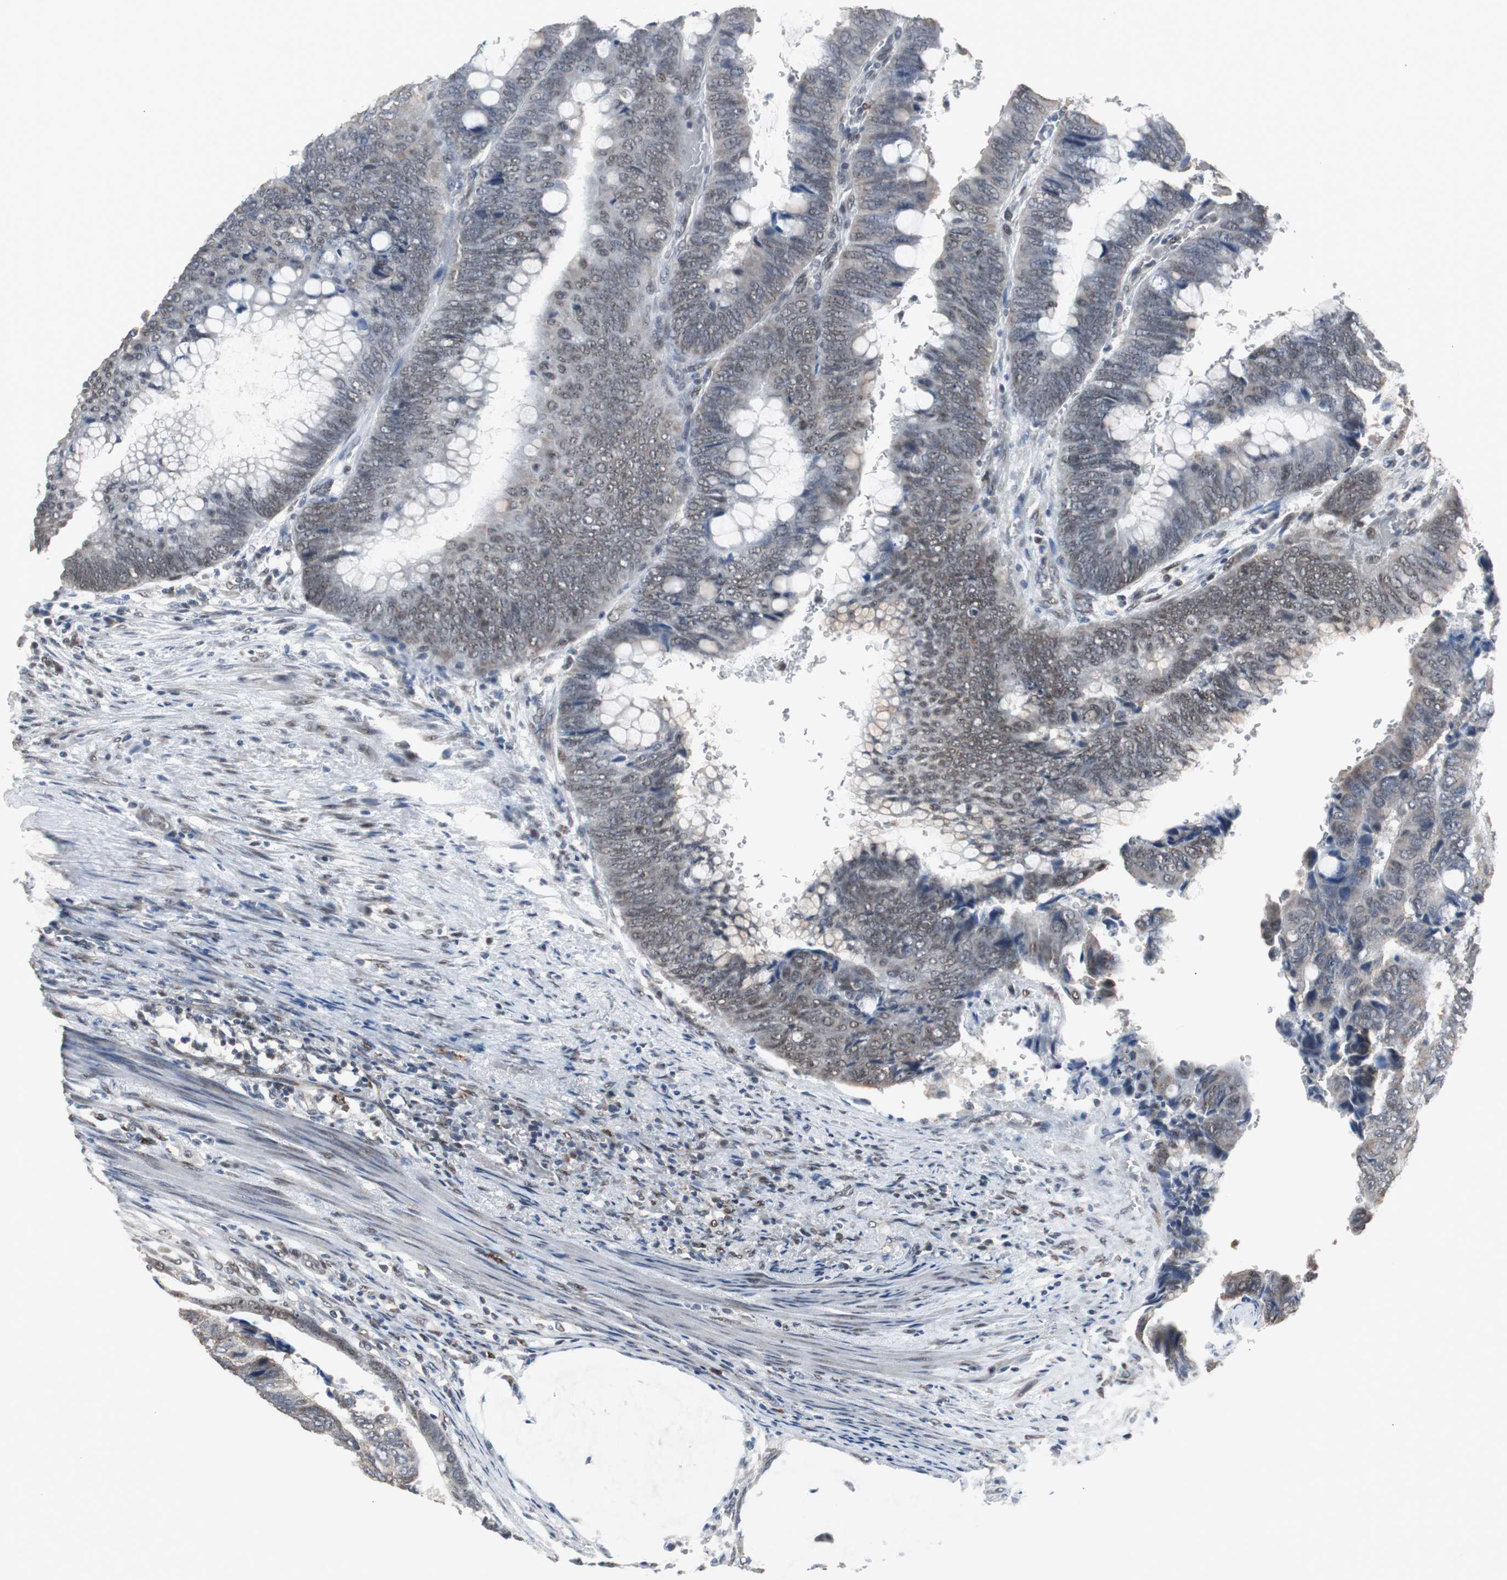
{"staining": {"intensity": "weak", "quantity": "25%-75%", "location": "nuclear"}, "tissue": "colorectal cancer", "cell_type": "Tumor cells", "image_type": "cancer", "snomed": [{"axis": "morphology", "description": "Normal tissue, NOS"}, {"axis": "morphology", "description": "Adenocarcinoma, NOS"}, {"axis": "topography", "description": "Rectum"}, {"axis": "topography", "description": "Peripheral nerve tissue"}], "caption": "IHC (DAB (3,3'-diaminobenzidine)) staining of human colorectal cancer shows weak nuclear protein positivity in about 25%-75% of tumor cells.", "gene": "ZHX2", "patient": {"sex": "male", "age": 92}}